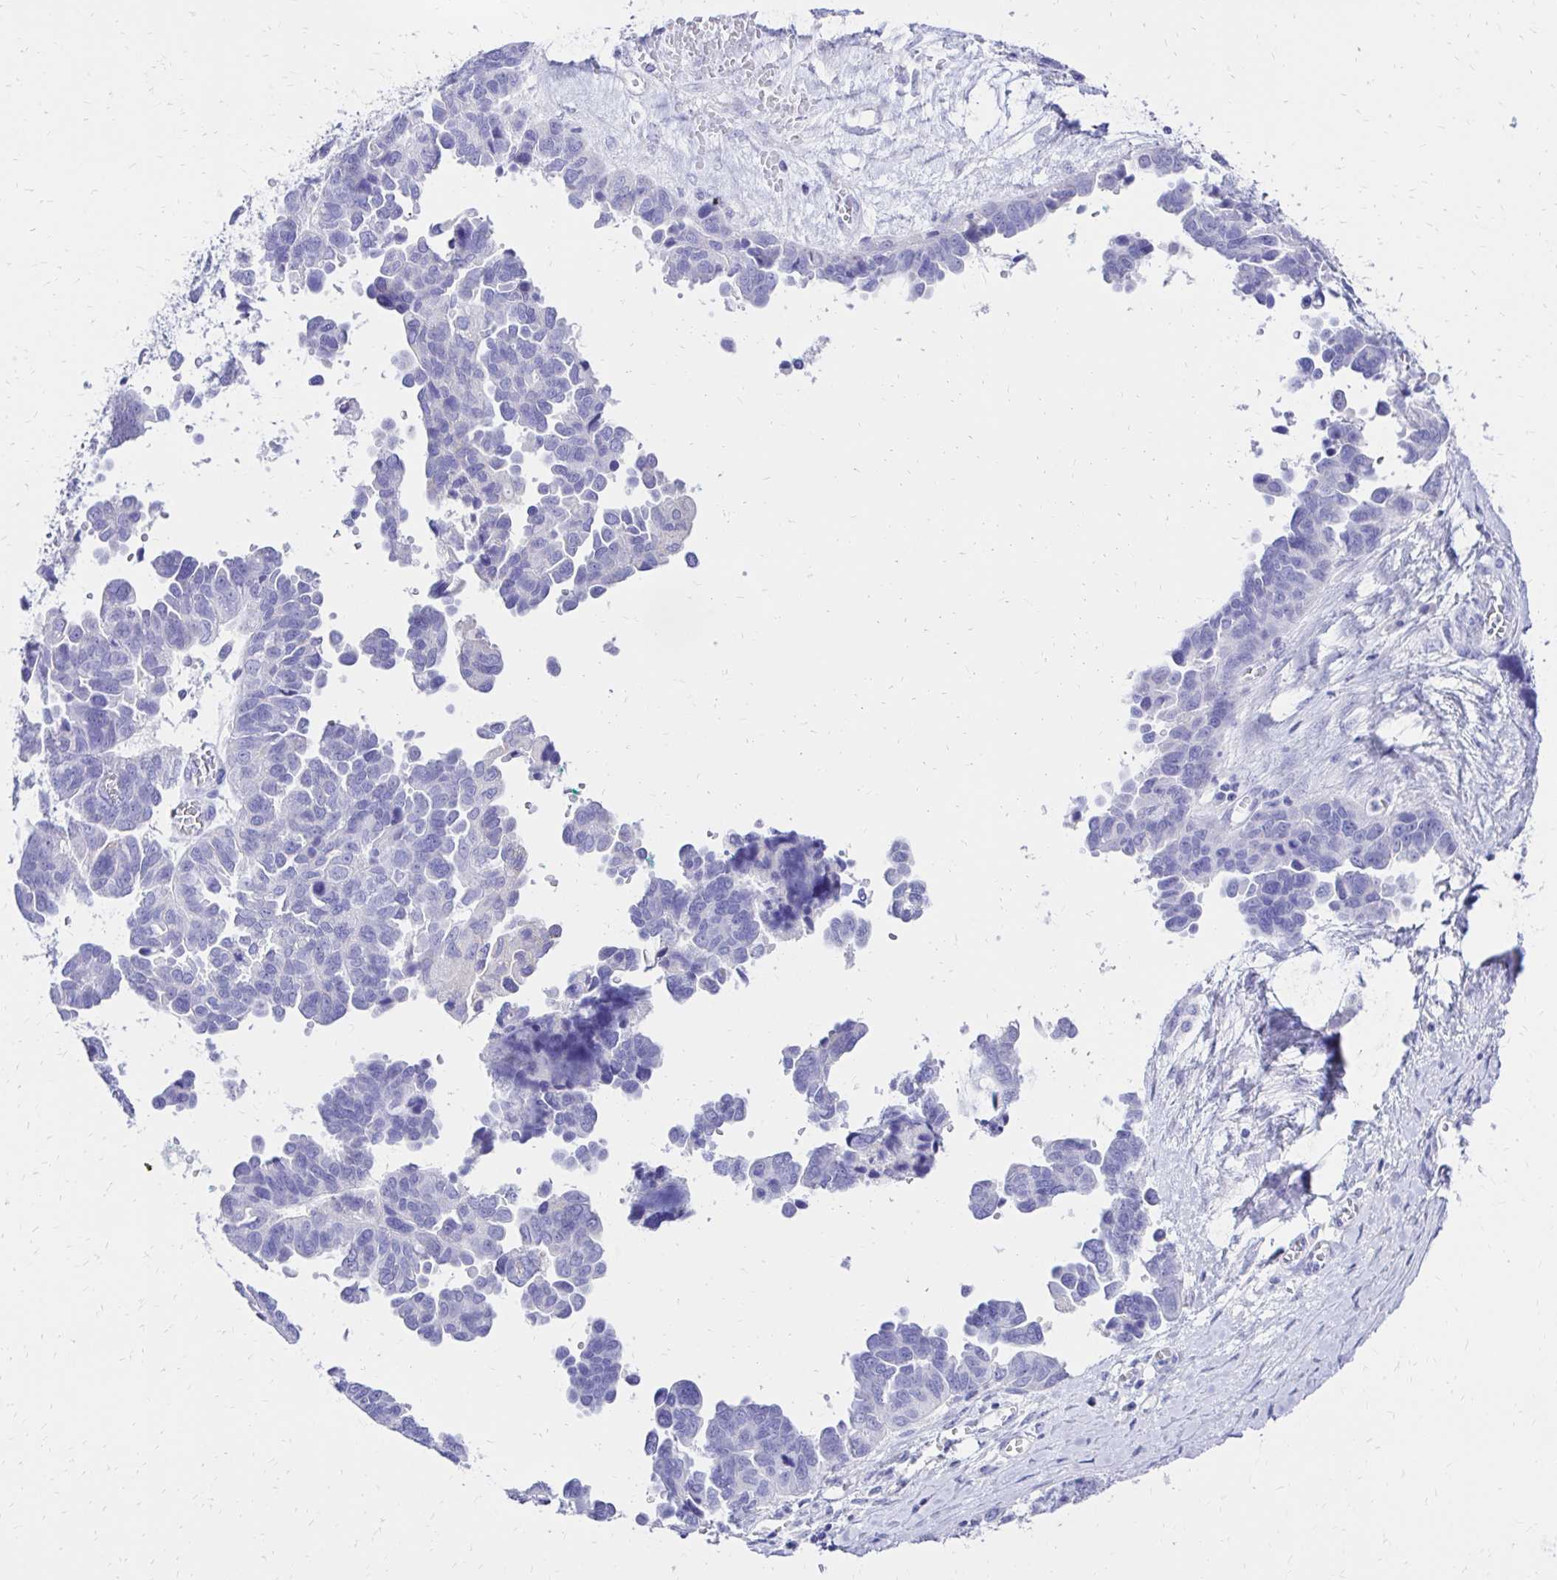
{"staining": {"intensity": "negative", "quantity": "none", "location": "none"}, "tissue": "ovarian cancer", "cell_type": "Tumor cells", "image_type": "cancer", "snomed": [{"axis": "morphology", "description": "Cystadenocarcinoma, serous, NOS"}, {"axis": "topography", "description": "Ovary"}], "caption": "Immunohistochemistry histopathology image of human ovarian serous cystadenocarcinoma stained for a protein (brown), which shows no staining in tumor cells.", "gene": "S100G", "patient": {"sex": "female", "age": 64}}